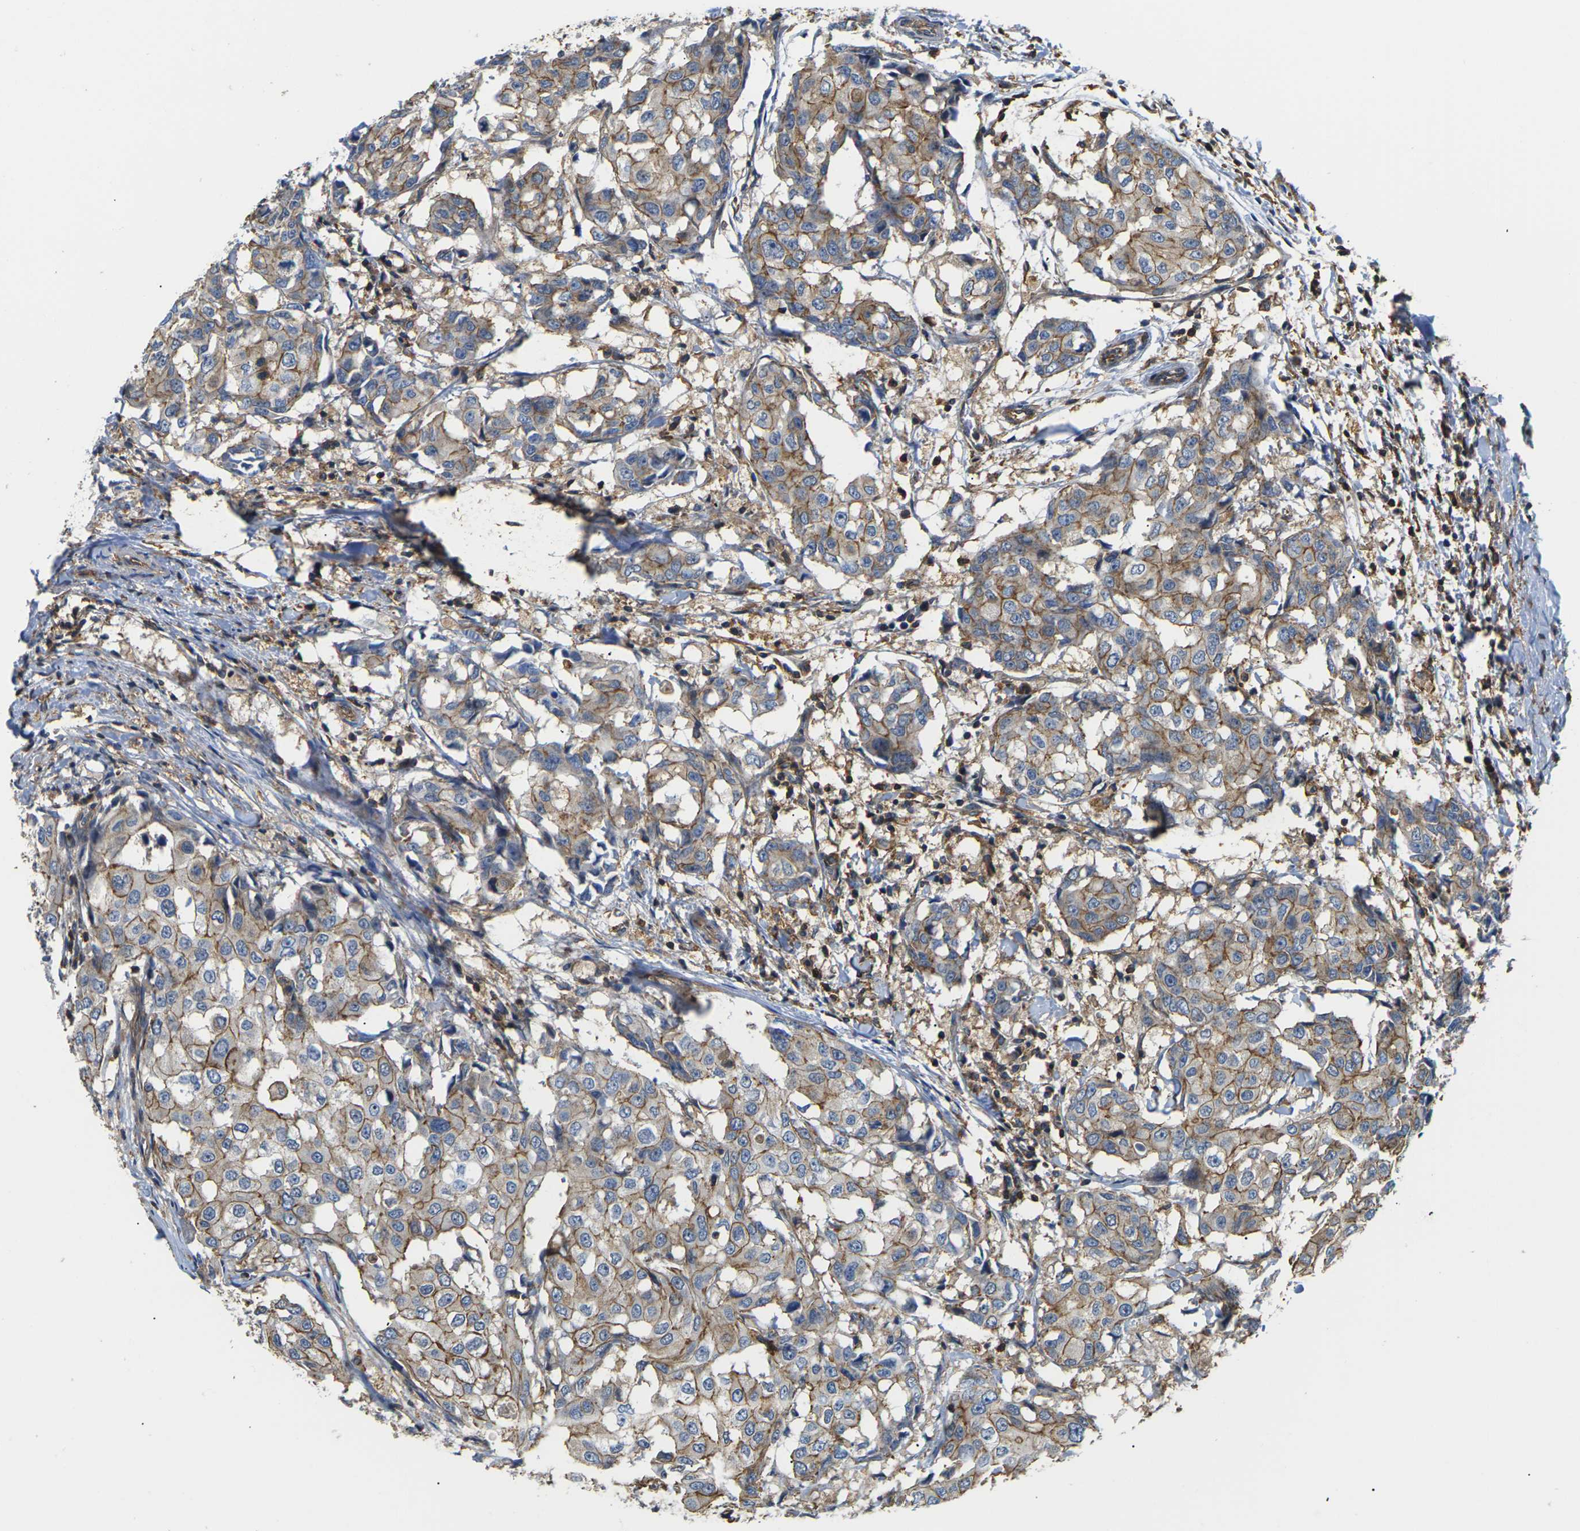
{"staining": {"intensity": "moderate", "quantity": ">75%", "location": "cytoplasmic/membranous"}, "tissue": "breast cancer", "cell_type": "Tumor cells", "image_type": "cancer", "snomed": [{"axis": "morphology", "description": "Duct carcinoma"}, {"axis": "topography", "description": "Breast"}], "caption": "High-magnification brightfield microscopy of intraductal carcinoma (breast) stained with DAB (brown) and counterstained with hematoxylin (blue). tumor cells exhibit moderate cytoplasmic/membranous expression is seen in approximately>75% of cells. Nuclei are stained in blue.", "gene": "IQGAP1", "patient": {"sex": "female", "age": 27}}